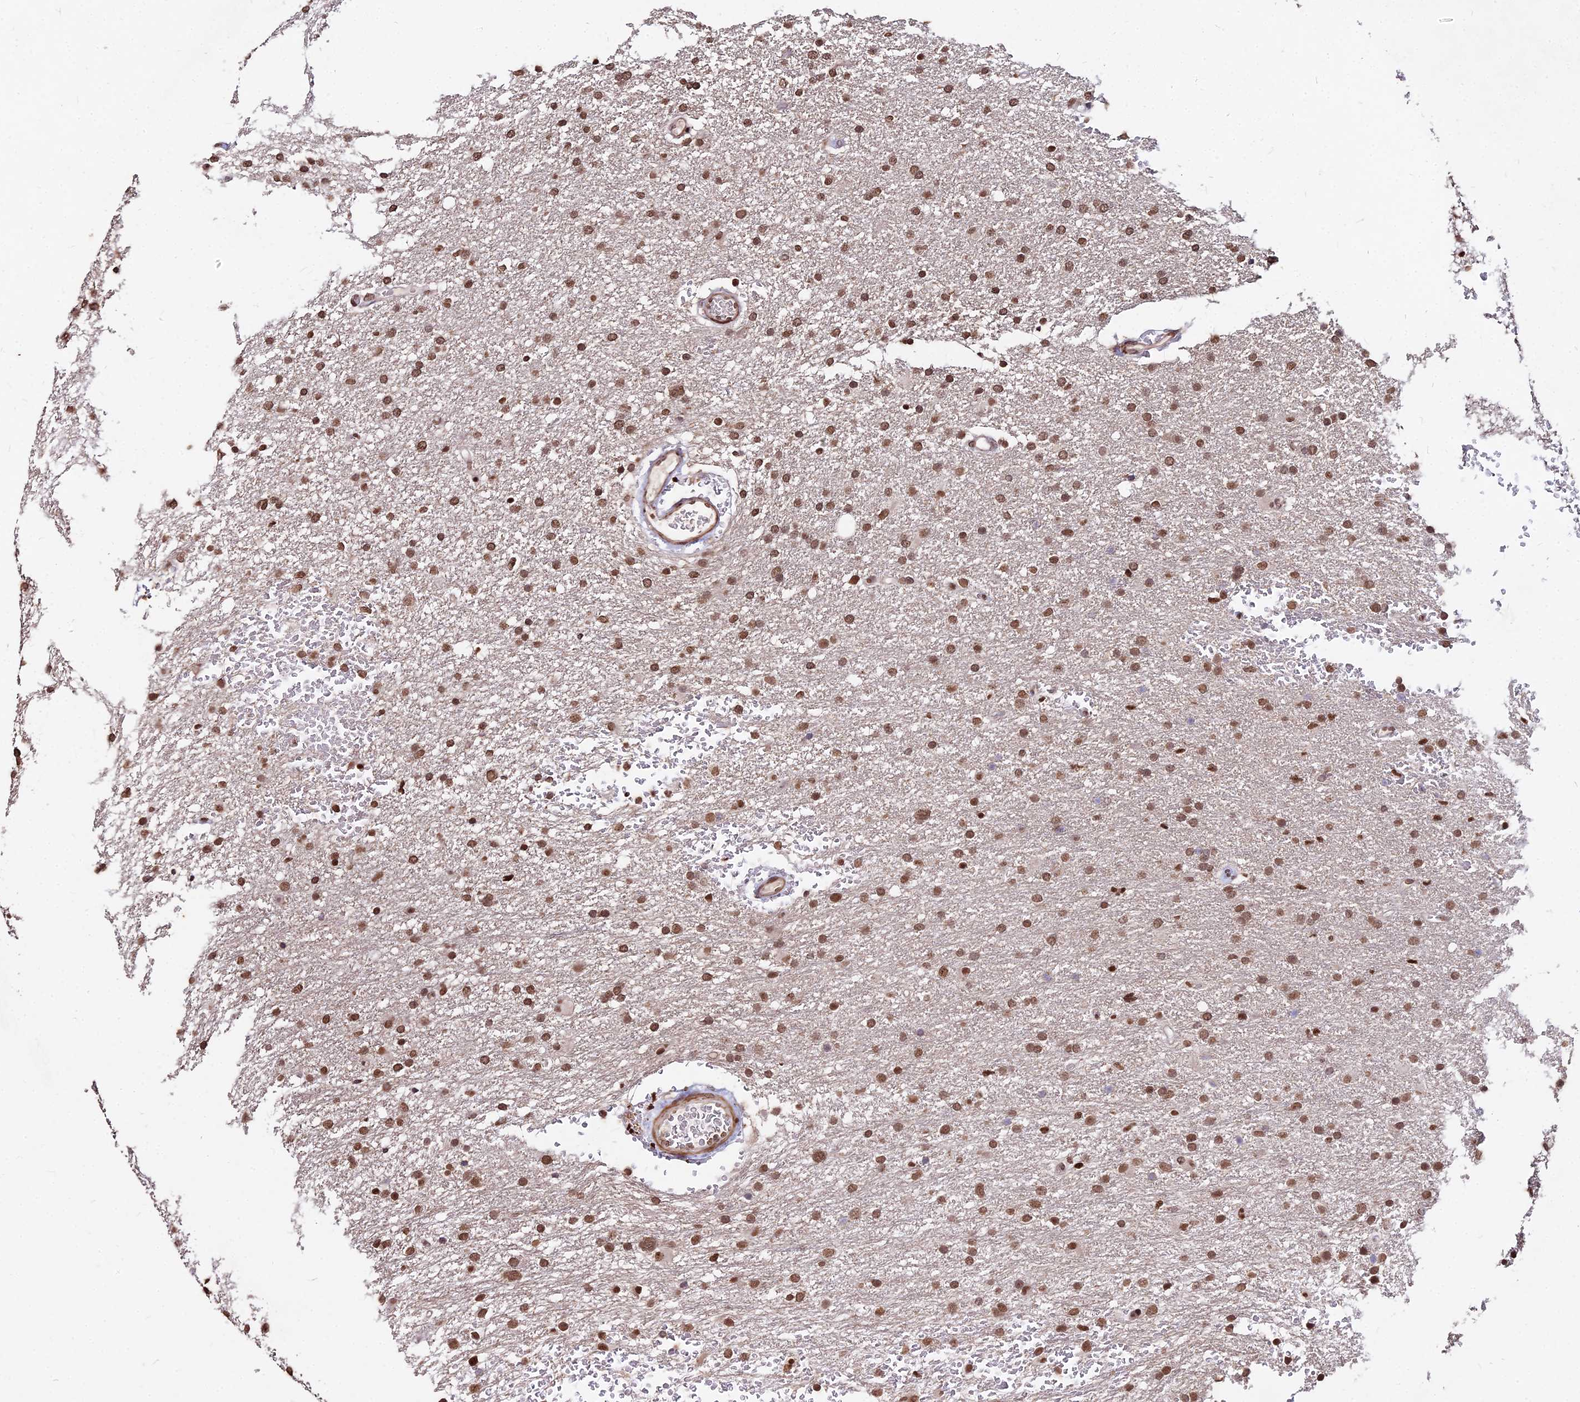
{"staining": {"intensity": "moderate", "quantity": ">75%", "location": "nuclear"}, "tissue": "glioma", "cell_type": "Tumor cells", "image_type": "cancer", "snomed": [{"axis": "morphology", "description": "Glioma, malignant, High grade"}, {"axis": "topography", "description": "Cerebral cortex"}], "caption": "Immunohistochemistry (IHC) (DAB) staining of human glioma exhibits moderate nuclear protein expression in about >75% of tumor cells.", "gene": "ZBED4", "patient": {"sex": "female", "age": 36}}